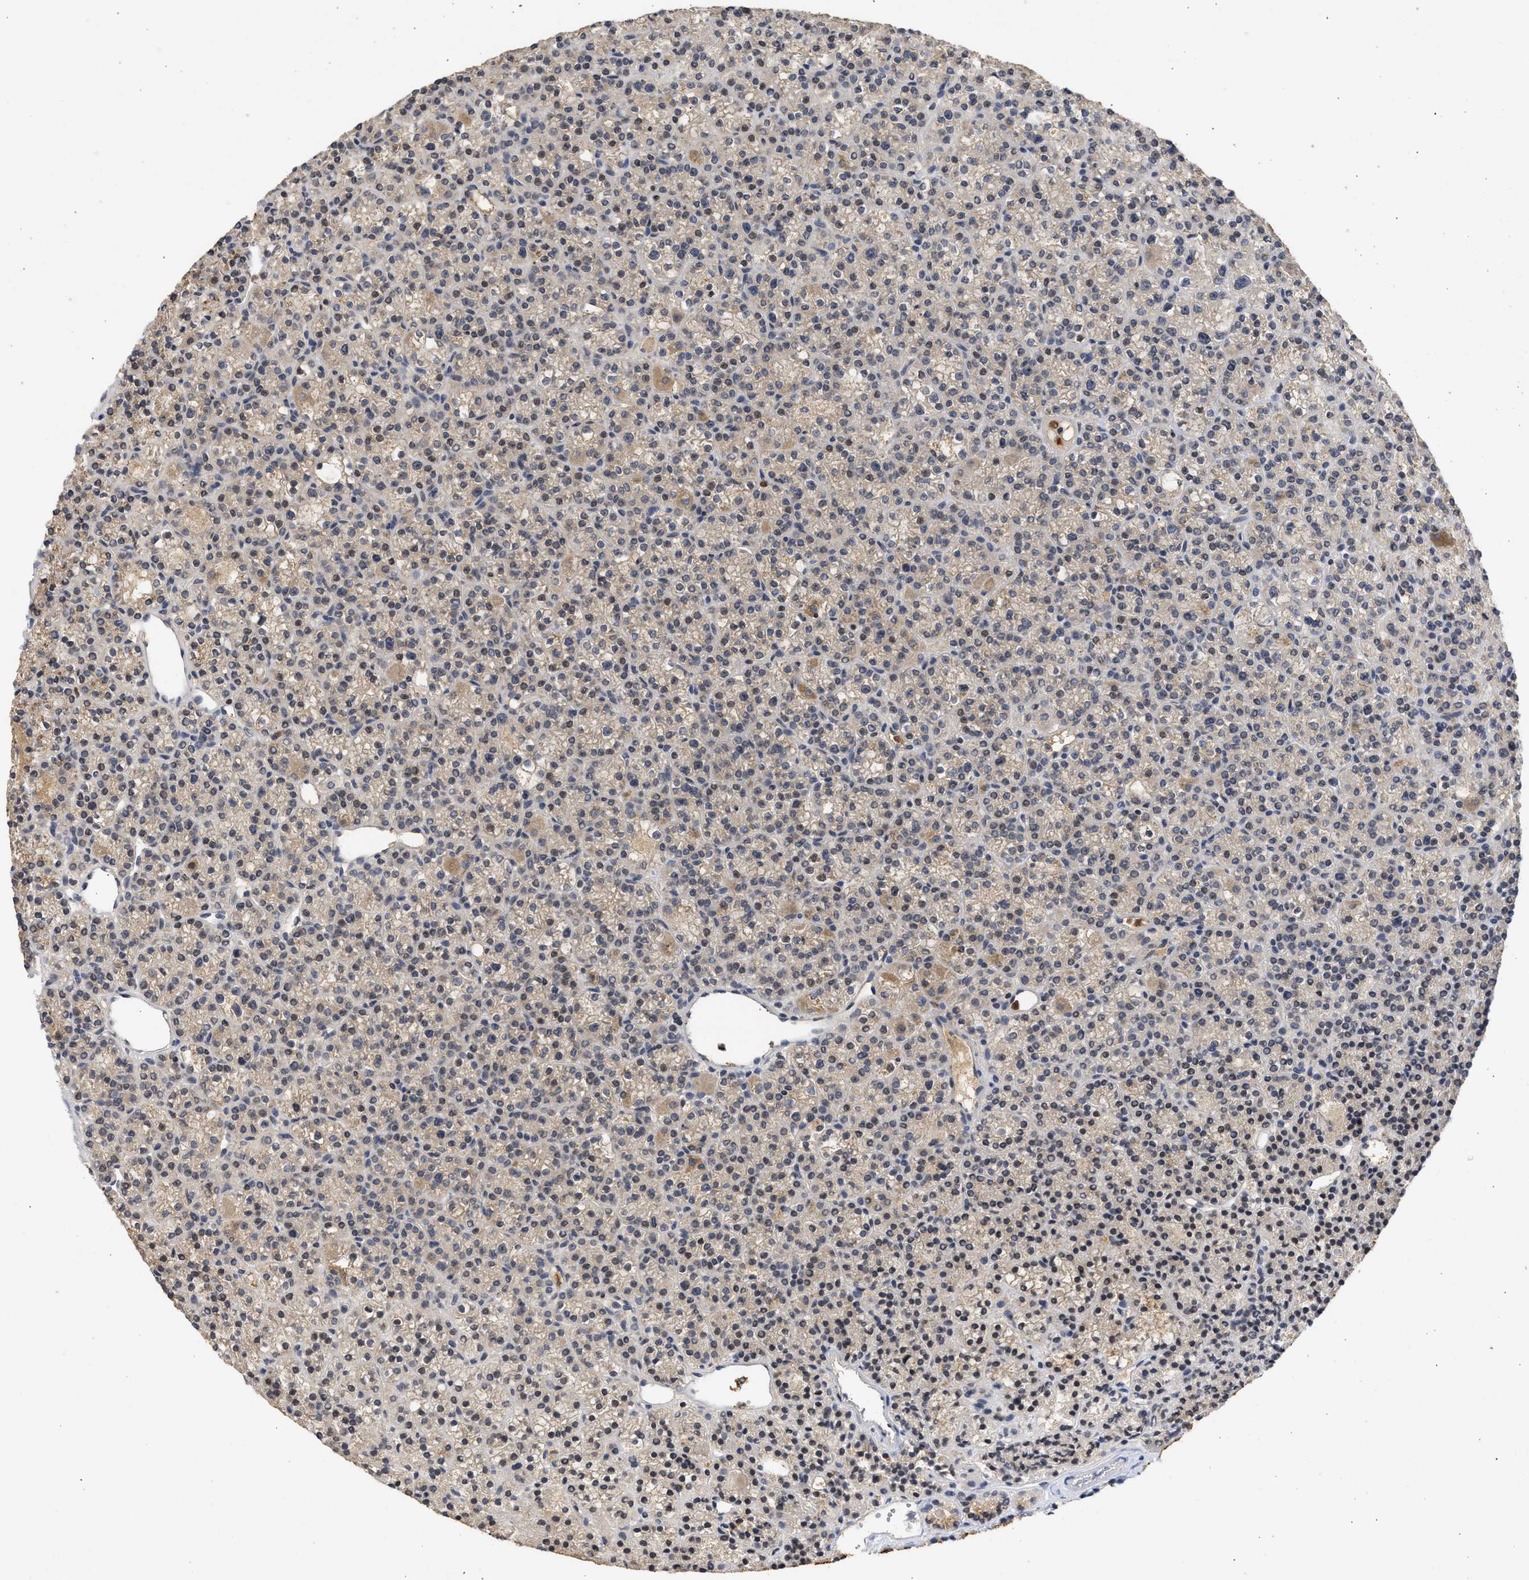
{"staining": {"intensity": "moderate", "quantity": ">75%", "location": "cytoplasmic/membranous,nuclear"}, "tissue": "parathyroid gland", "cell_type": "Glandular cells", "image_type": "normal", "snomed": [{"axis": "morphology", "description": "Normal tissue, NOS"}, {"axis": "morphology", "description": "Adenoma, NOS"}, {"axis": "topography", "description": "Parathyroid gland"}], "caption": "IHC photomicrograph of benign parathyroid gland: parathyroid gland stained using immunohistochemistry (IHC) shows medium levels of moderate protein expression localized specifically in the cytoplasmic/membranous,nuclear of glandular cells, appearing as a cytoplasmic/membranous,nuclear brown color.", "gene": "ENSG00000142539", "patient": {"sex": "female", "age": 64}}